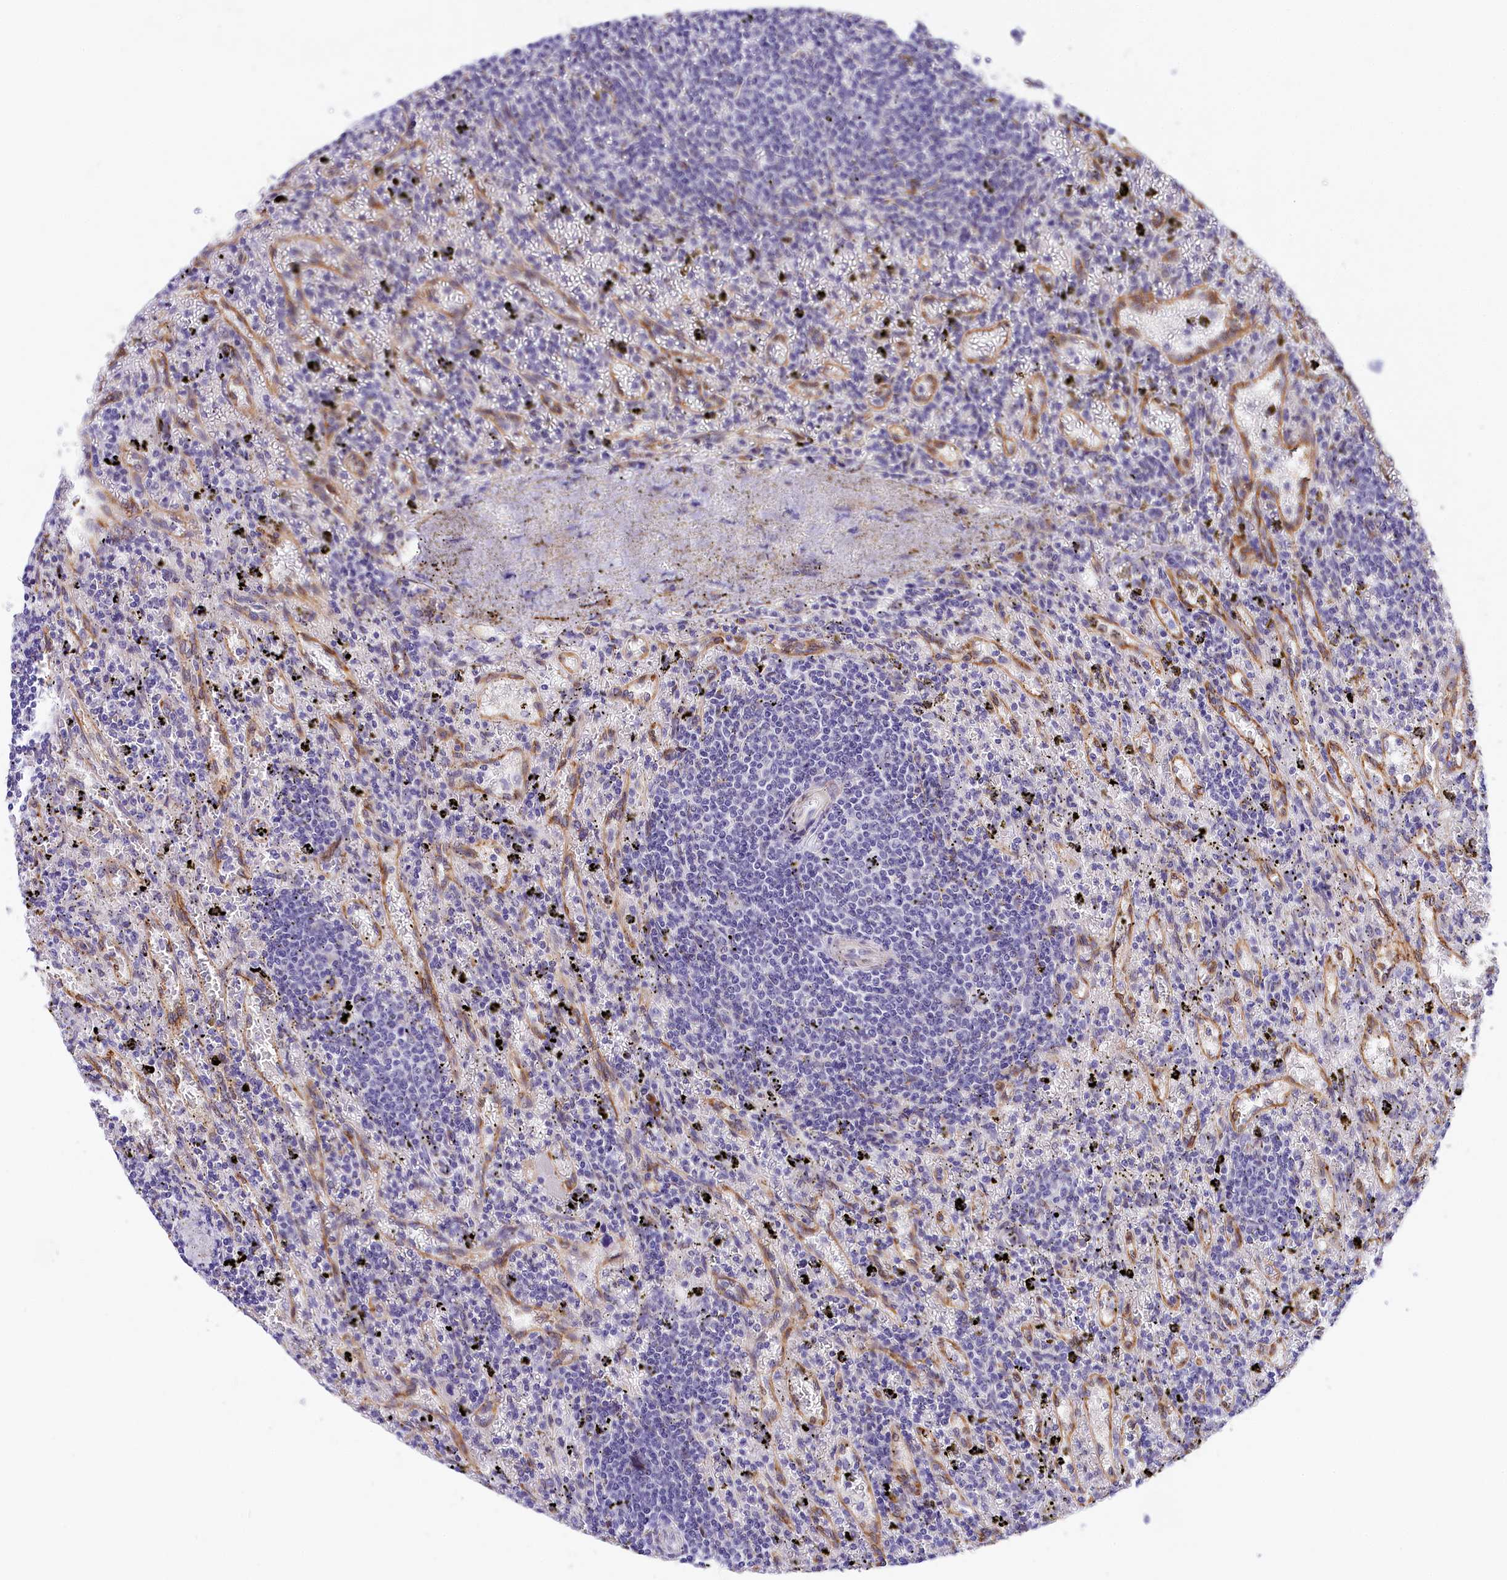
{"staining": {"intensity": "negative", "quantity": "none", "location": "none"}, "tissue": "lymphoma", "cell_type": "Tumor cells", "image_type": "cancer", "snomed": [{"axis": "morphology", "description": "Malignant lymphoma, non-Hodgkin's type, Low grade"}, {"axis": "topography", "description": "Spleen"}], "caption": "Immunohistochemistry micrograph of lymphoma stained for a protein (brown), which displays no expression in tumor cells.", "gene": "ITGA1", "patient": {"sex": "male", "age": 76}}